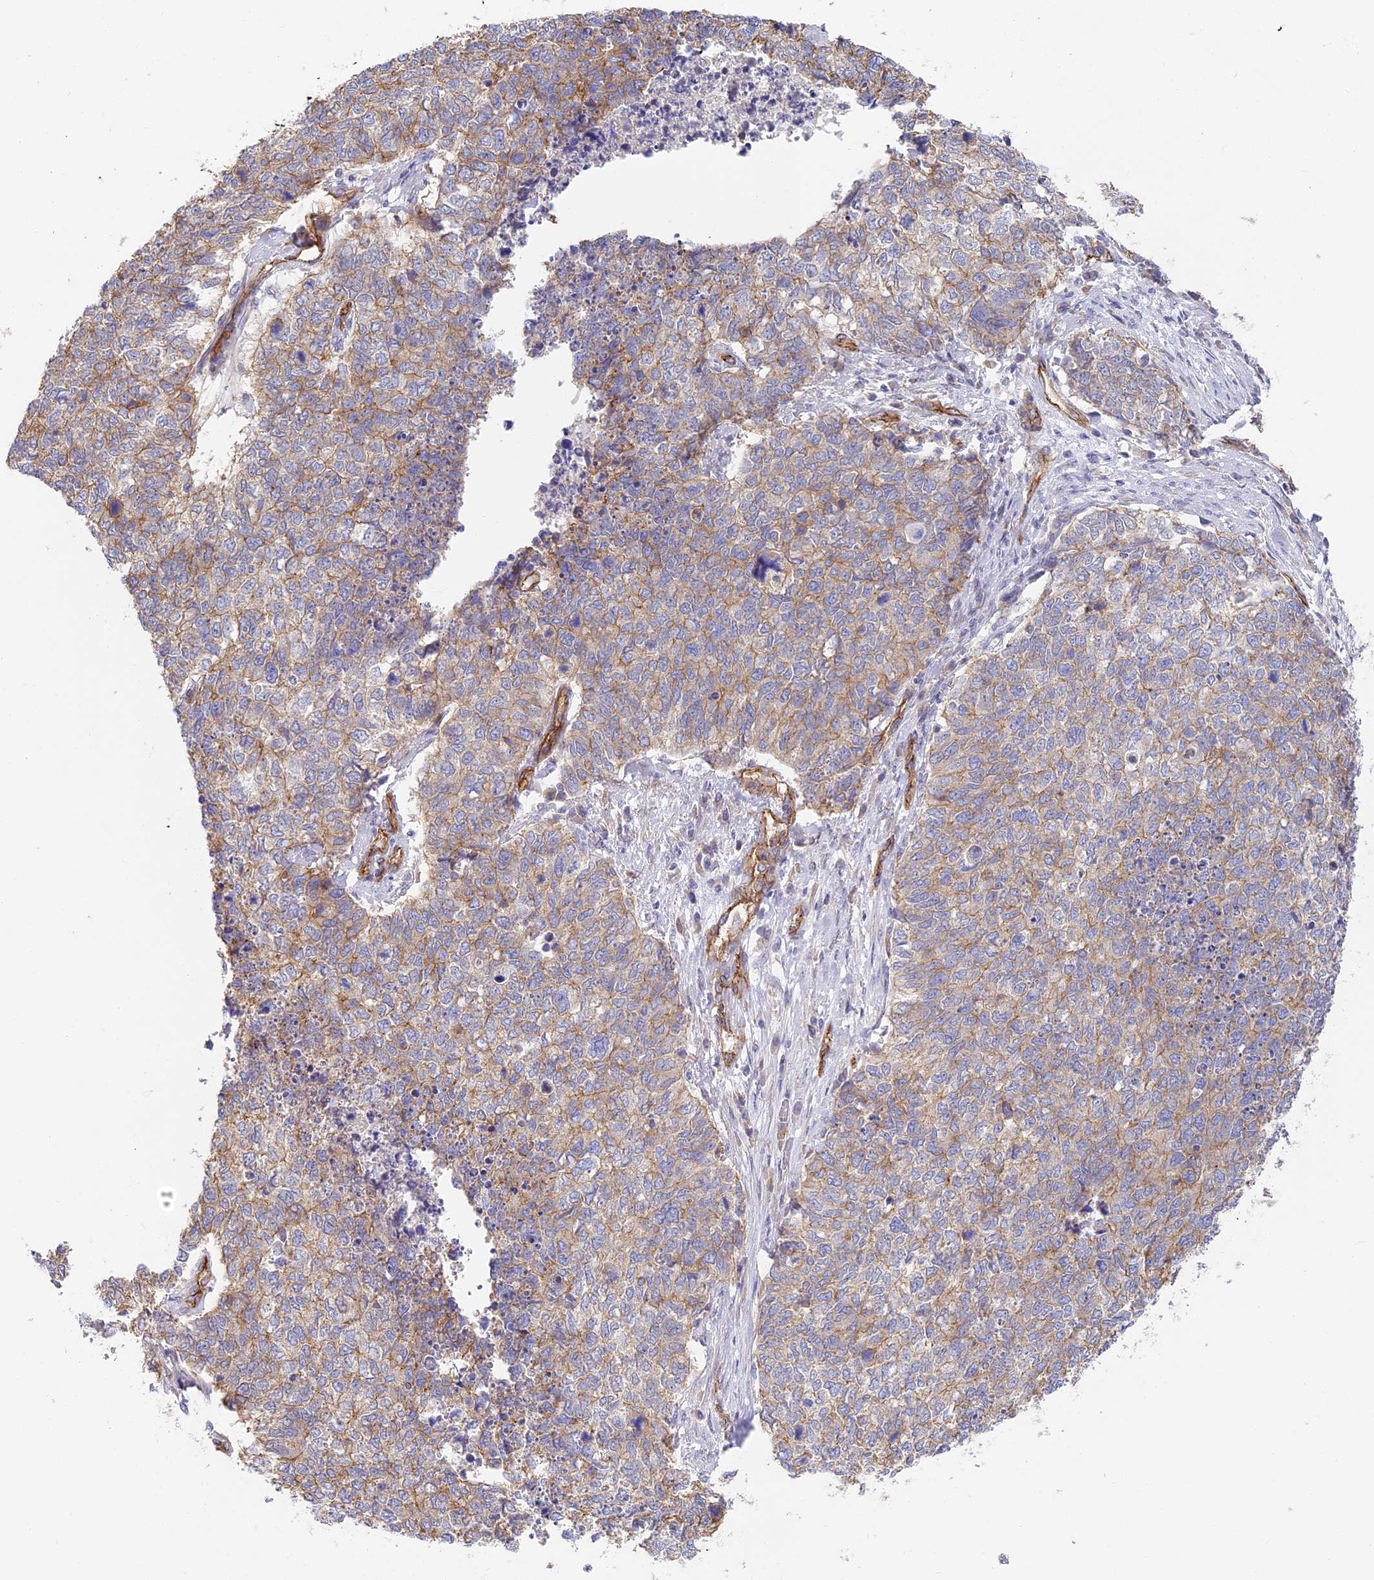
{"staining": {"intensity": "weak", "quantity": "25%-75%", "location": "cytoplasmic/membranous"}, "tissue": "cervical cancer", "cell_type": "Tumor cells", "image_type": "cancer", "snomed": [{"axis": "morphology", "description": "Squamous cell carcinoma, NOS"}, {"axis": "topography", "description": "Cervix"}], "caption": "Protein expression by immunohistochemistry (IHC) demonstrates weak cytoplasmic/membranous positivity in about 25%-75% of tumor cells in cervical cancer (squamous cell carcinoma).", "gene": "CCDC30", "patient": {"sex": "female", "age": 63}}